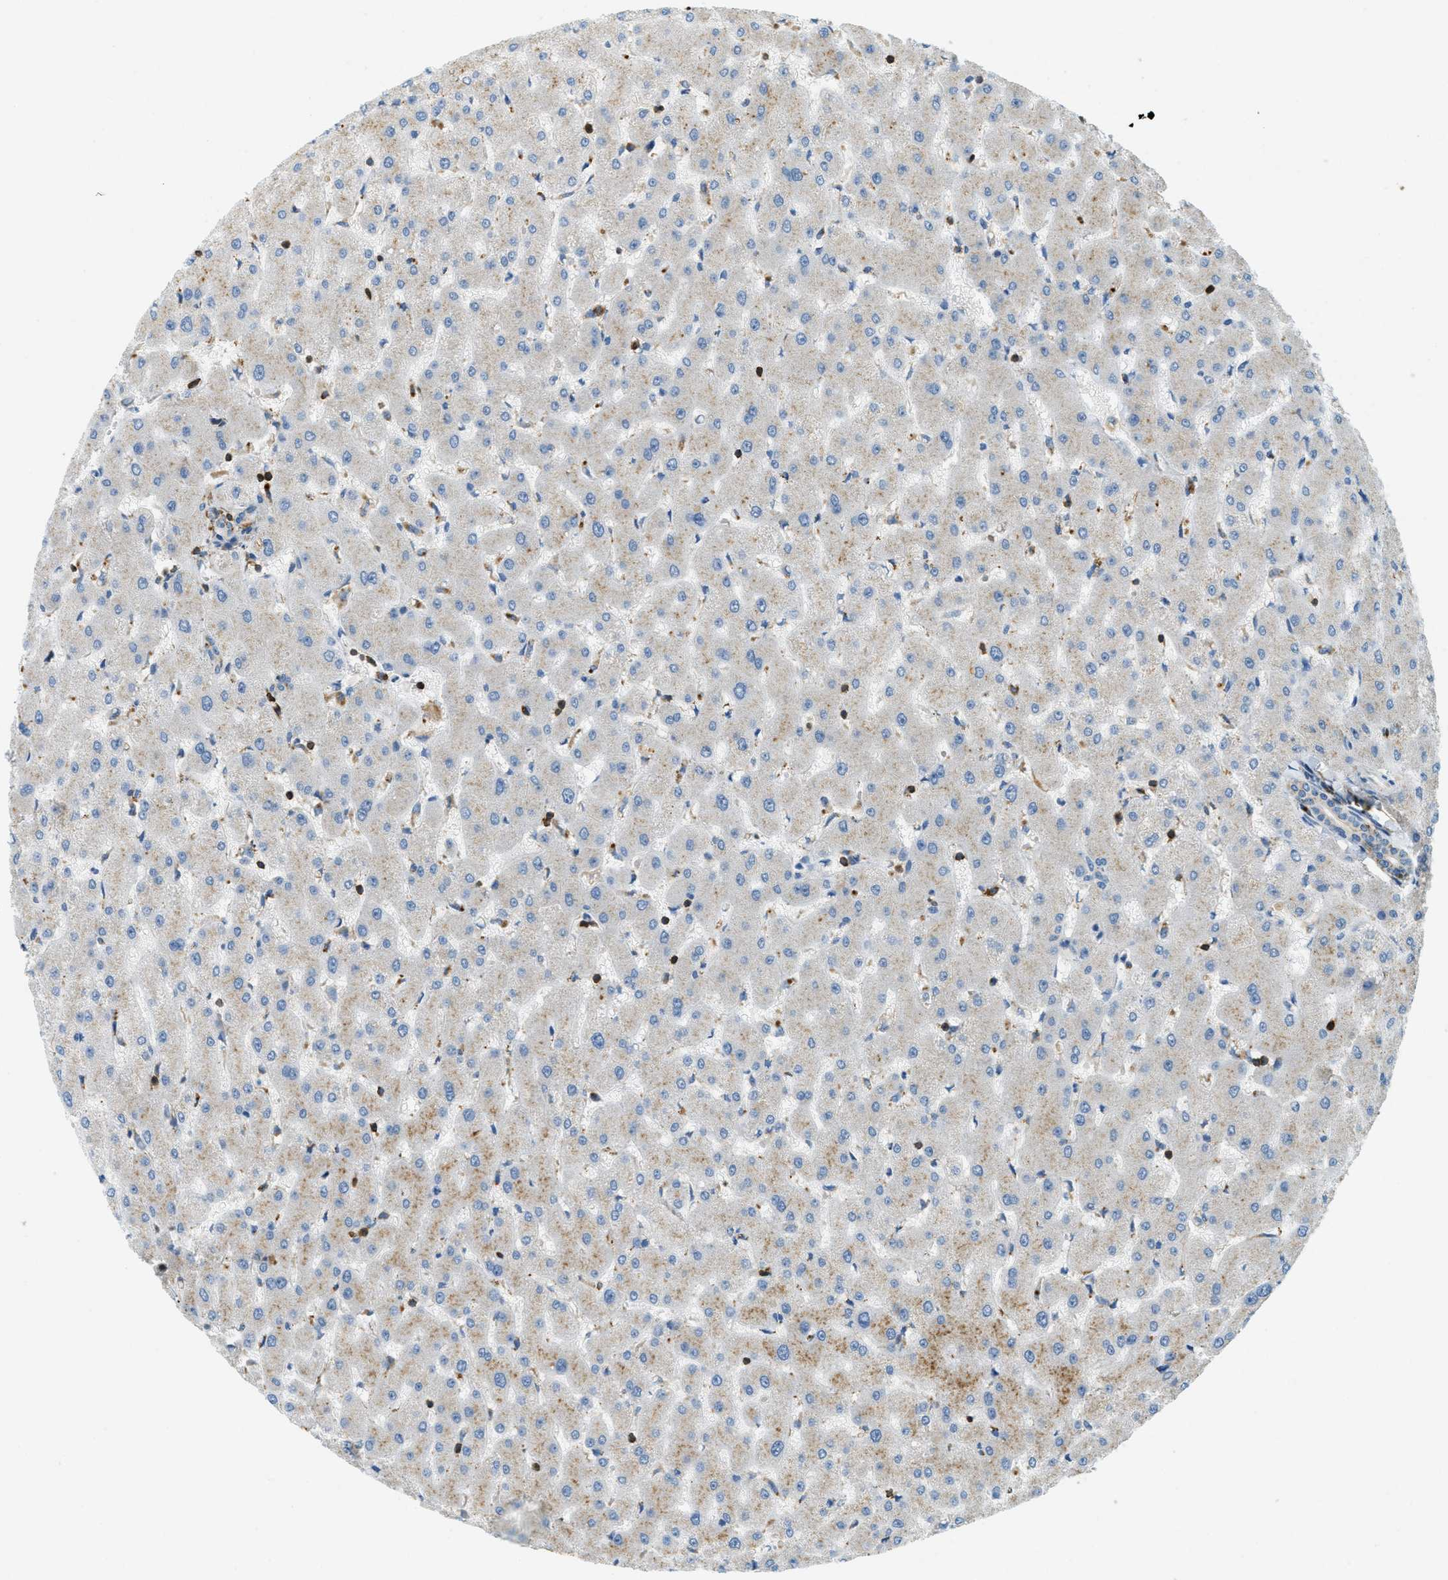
{"staining": {"intensity": "negative", "quantity": "none", "location": "none"}, "tissue": "liver", "cell_type": "Cholangiocytes", "image_type": "normal", "snomed": [{"axis": "morphology", "description": "Normal tissue, NOS"}, {"axis": "topography", "description": "Liver"}], "caption": "High magnification brightfield microscopy of unremarkable liver stained with DAB (3,3'-diaminobenzidine) (brown) and counterstained with hematoxylin (blue): cholangiocytes show no significant positivity.", "gene": "PLBD2", "patient": {"sex": "female", "age": 63}}